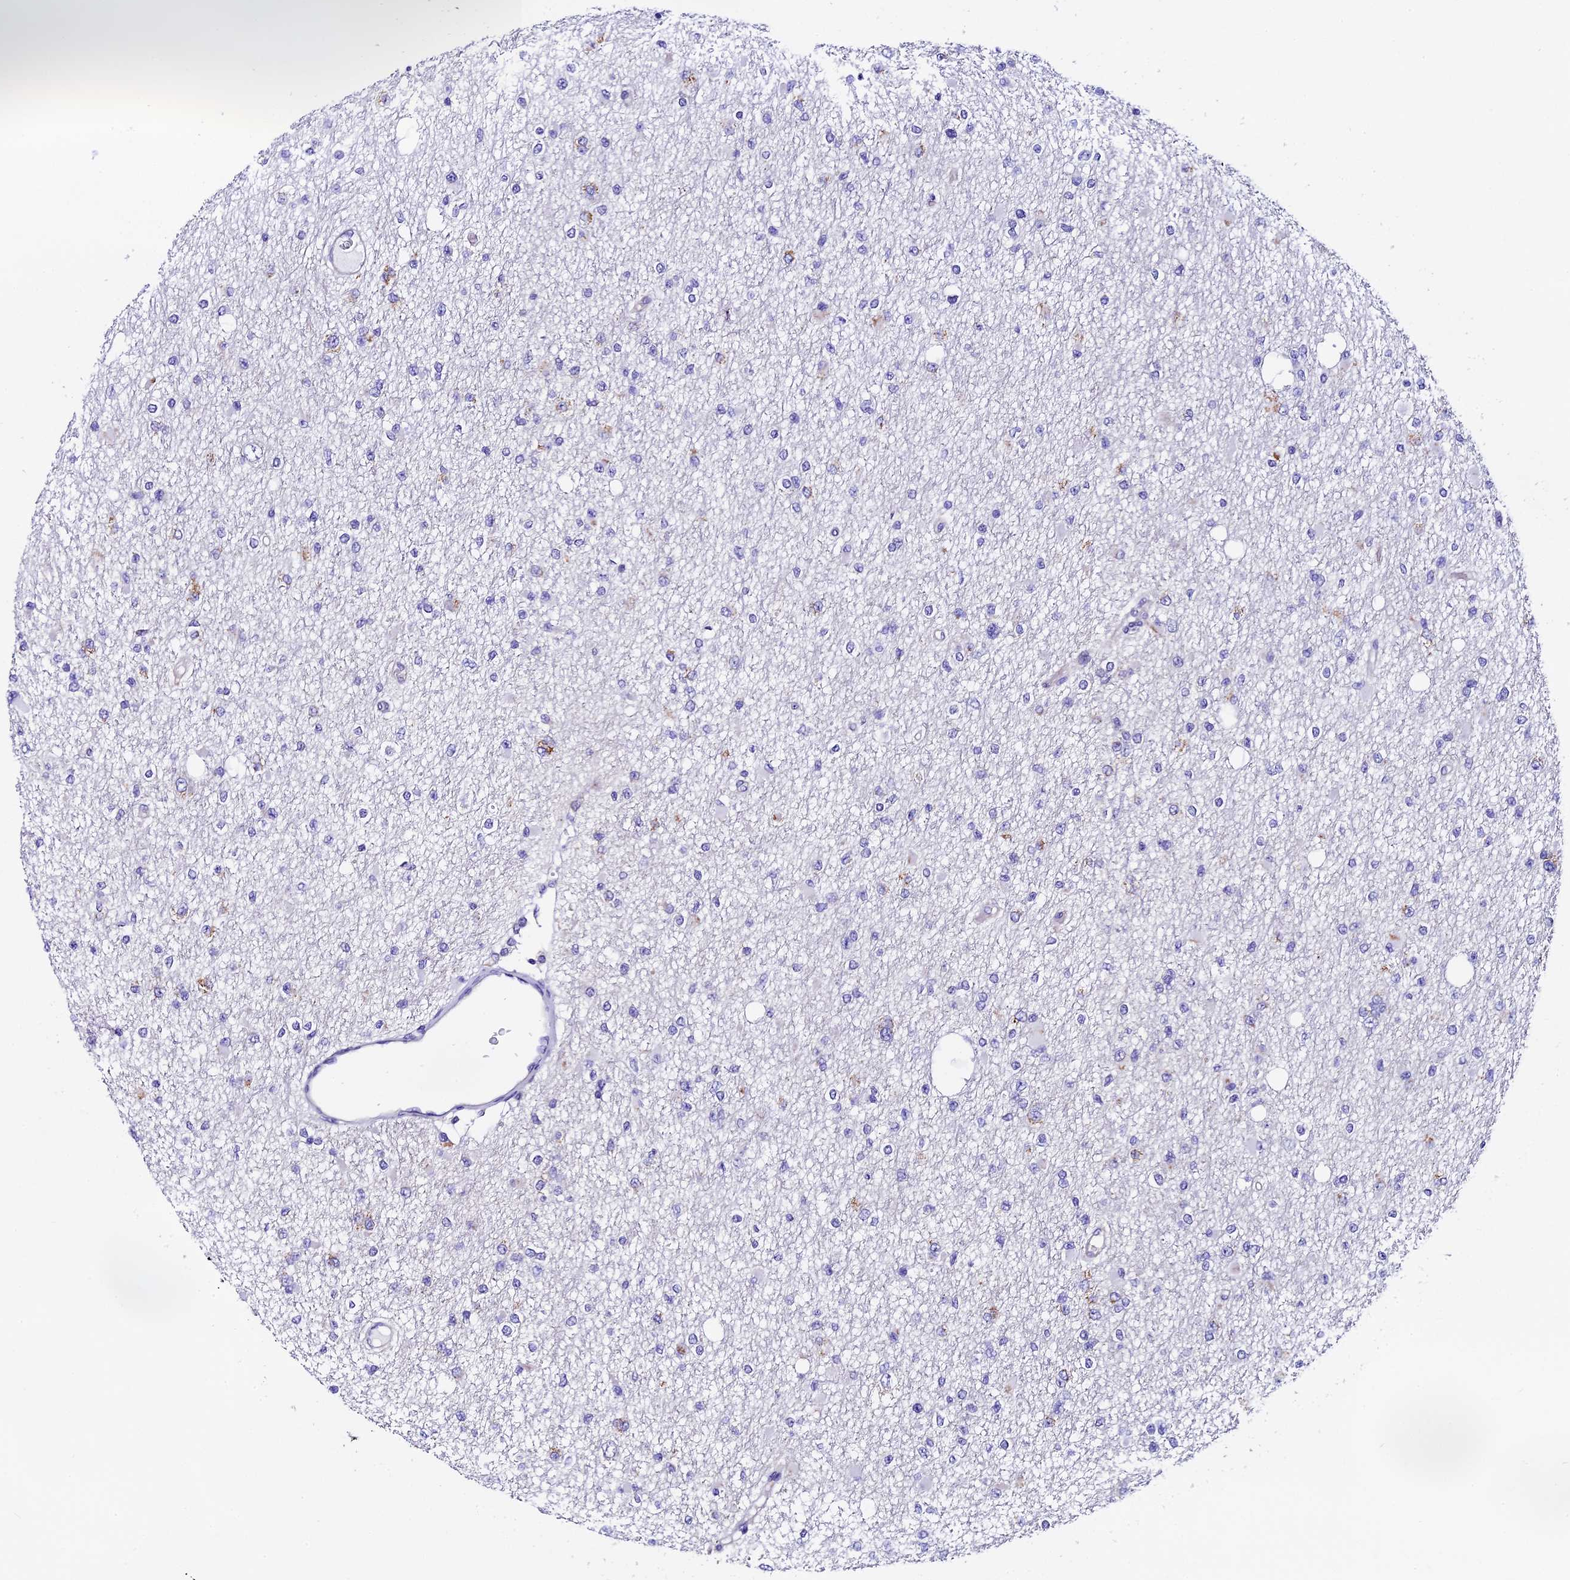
{"staining": {"intensity": "moderate", "quantity": "<25%", "location": "cytoplasmic/membranous"}, "tissue": "glioma", "cell_type": "Tumor cells", "image_type": "cancer", "snomed": [{"axis": "morphology", "description": "Glioma, malignant, Low grade"}, {"axis": "topography", "description": "Brain"}], "caption": "Glioma stained with IHC exhibits moderate cytoplasmic/membranous expression in about <25% of tumor cells.", "gene": "COMTD1", "patient": {"sex": "female", "age": 22}}